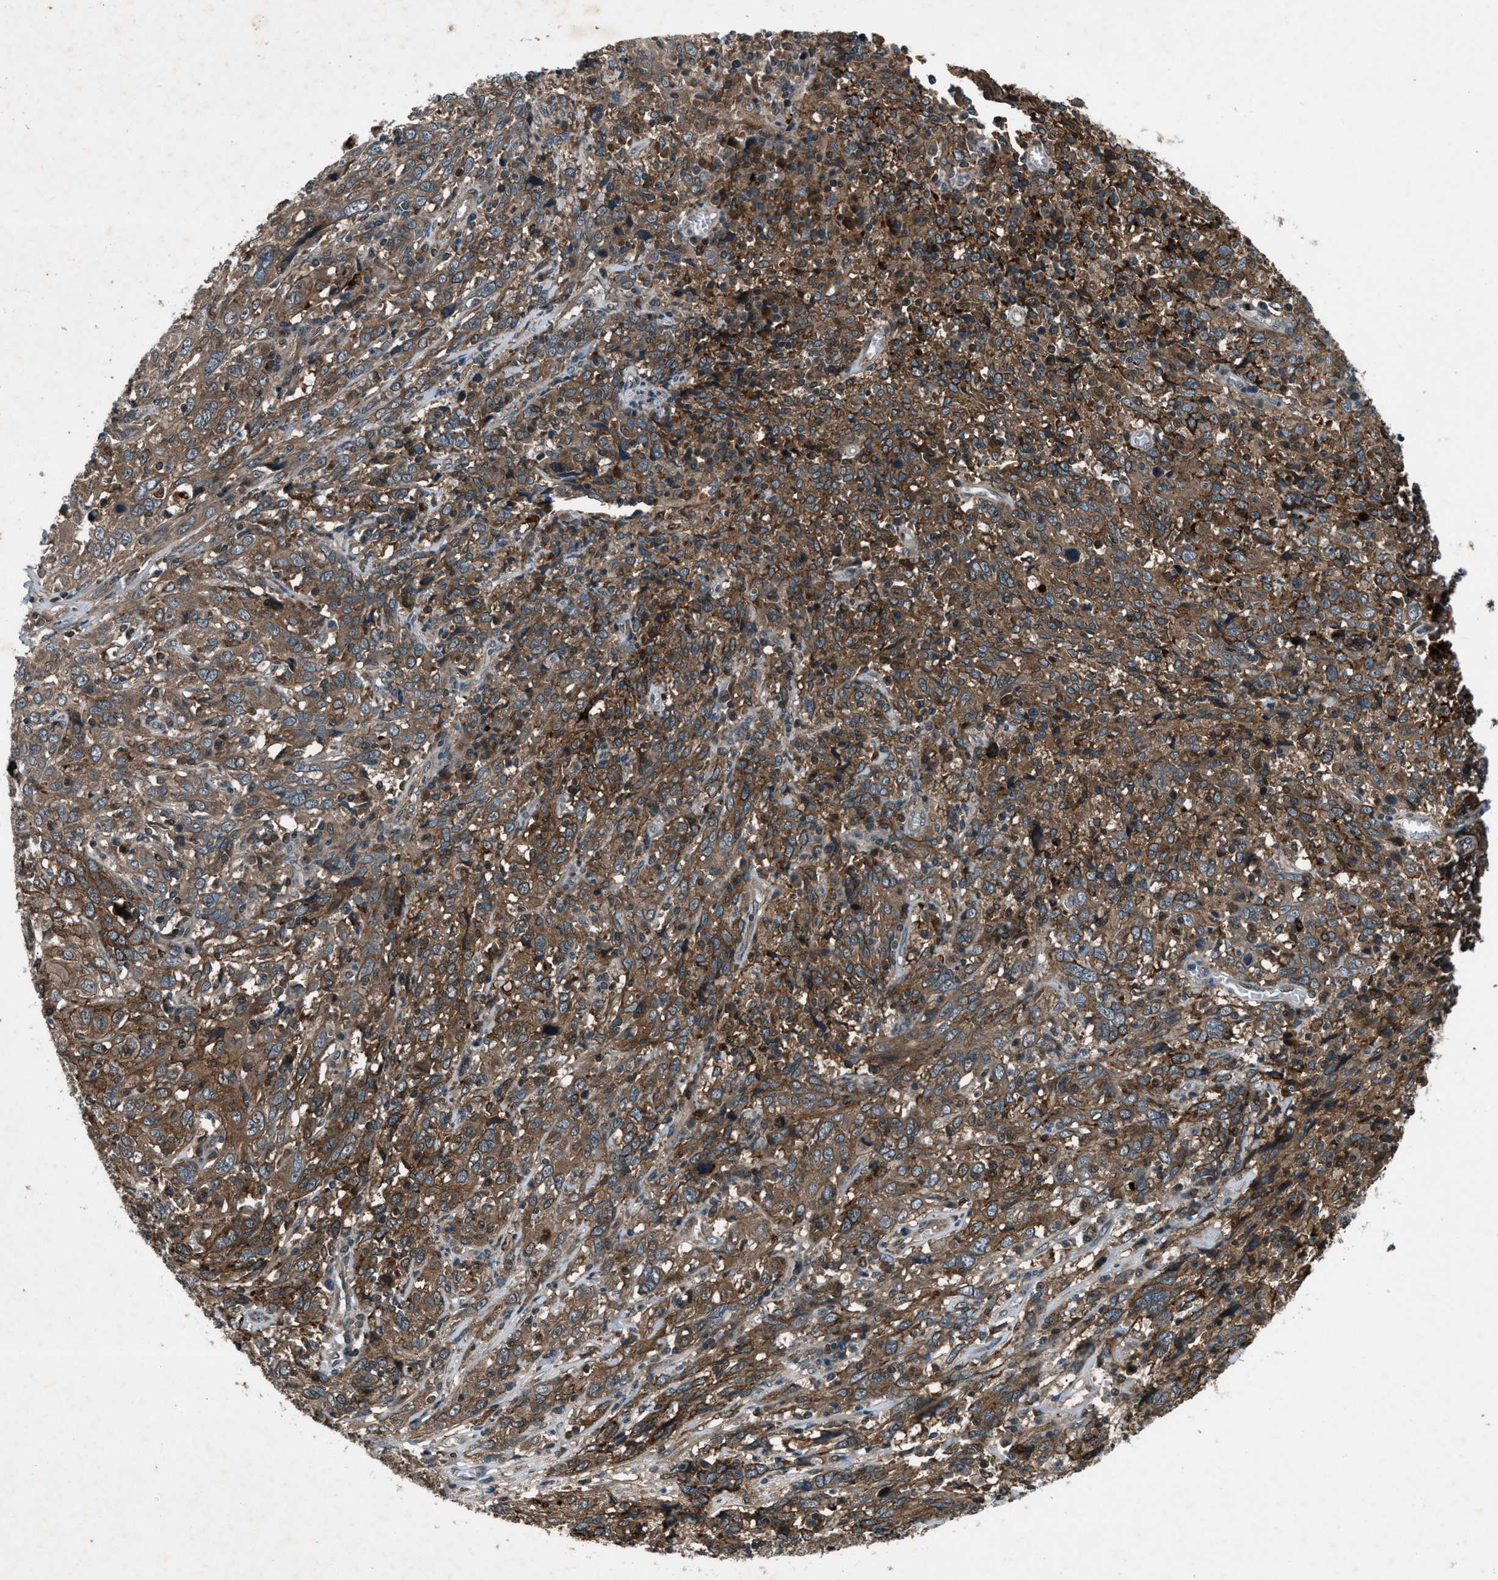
{"staining": {"intensity": "moderate", "quantity": ">75%", "location": "cytoplasmic/membranous"}, "tissue": "cervical cancer", "cell_type": "Tumor cells", "image_type": "cancer", "snomed": [{"axis": "morphology", "description": "Squamous cell carcinoma, NOS"}, {"axis": "topography", "description": "Cervix"}], "caption": "Cervical cancer stained with DAB (3,3'-diaminobenzidine) IHC shows medium levels of moderate cytoplasmic/membranous expression in approximately >75% of tumor cells.", "gene": "EPSTI1", "patient": {"sex": "female", "age": 46}}